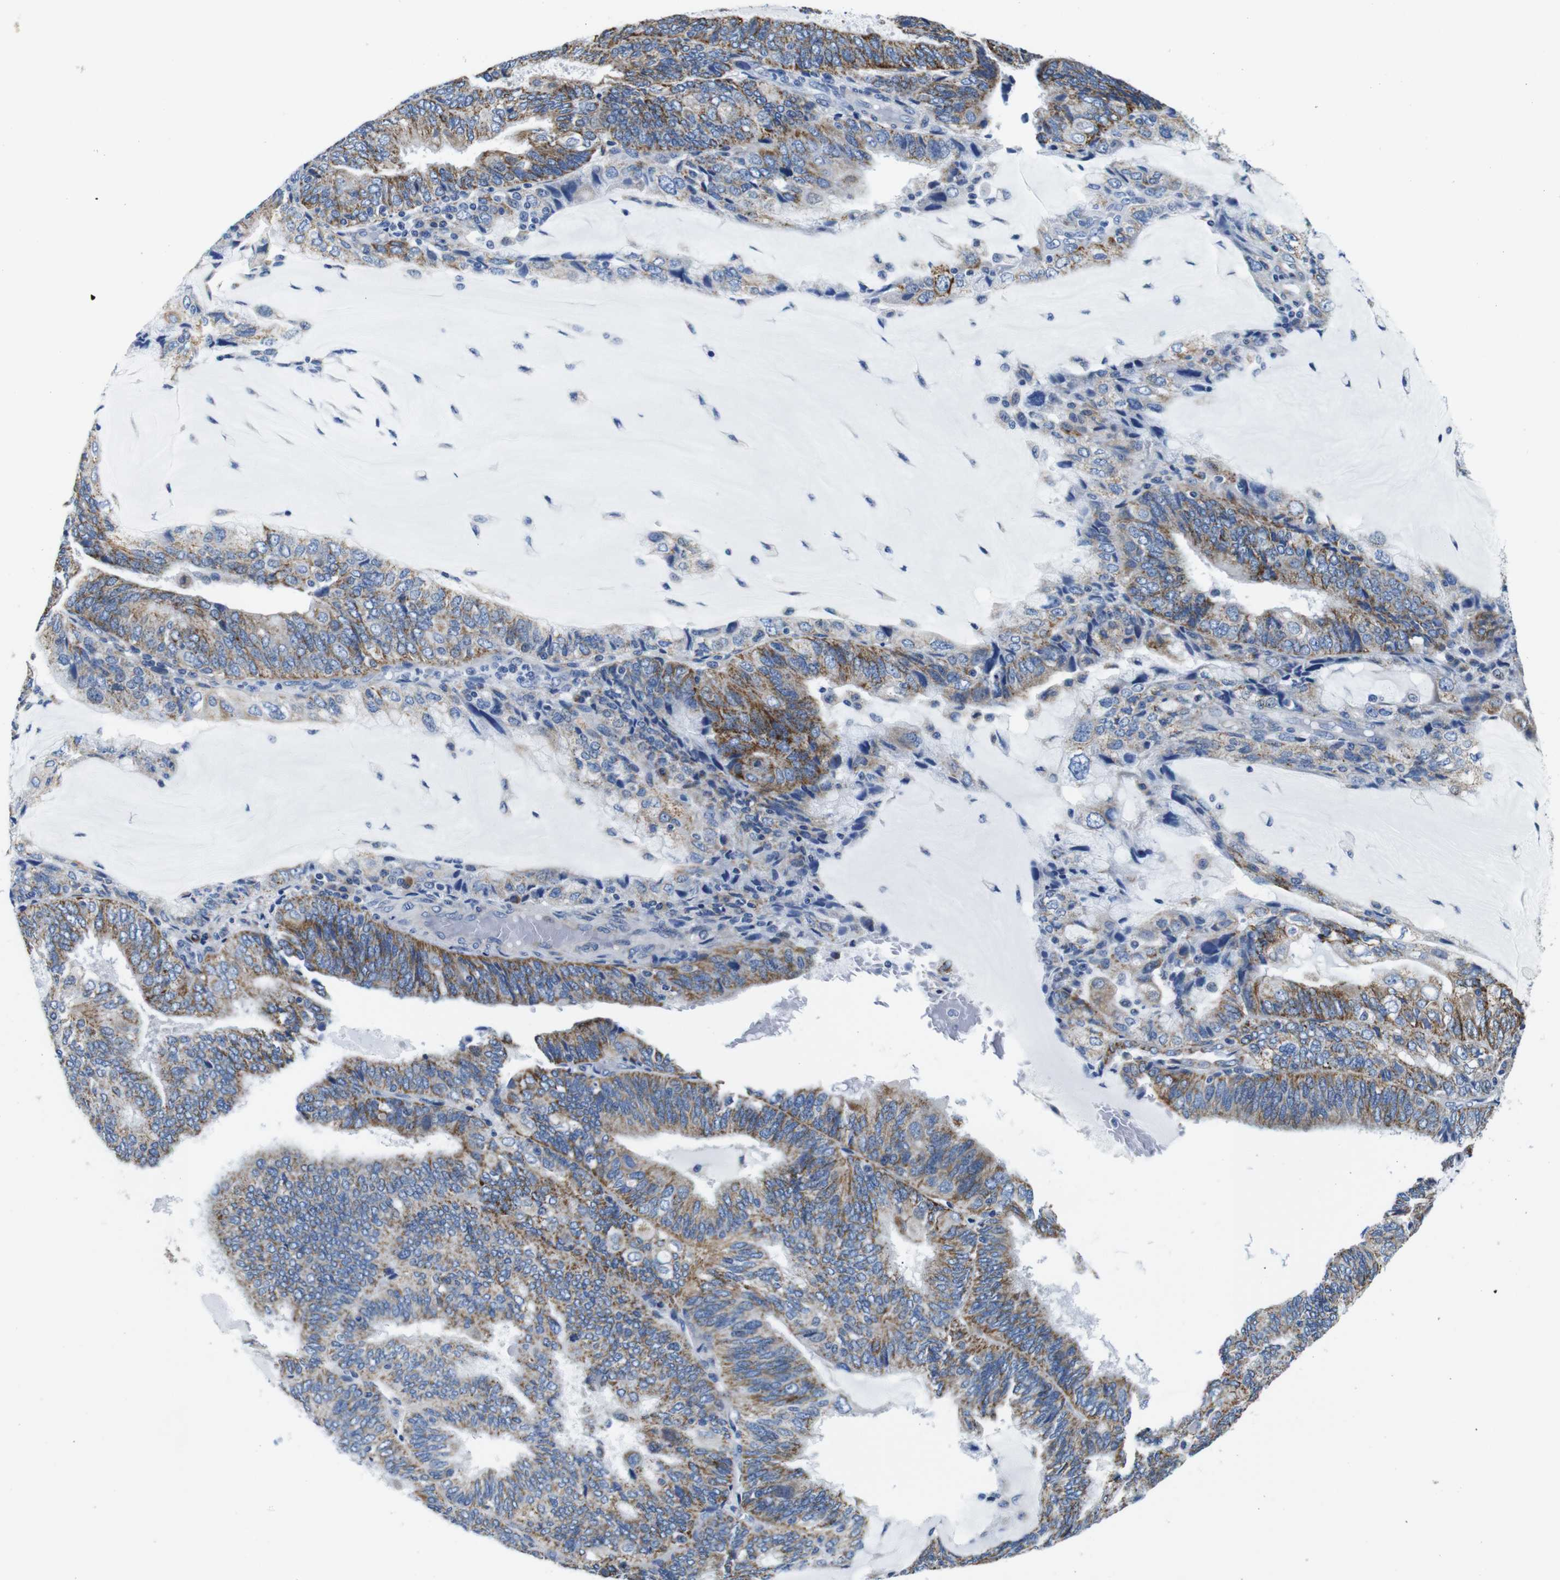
{"staining": {"intensity": "moderate", "quantity": ">75%", "location": "cytoplasmic/membranous"}, "tissue": "endometrial cancer", "cell_type": "Tumor cells", "image_type": "cancer", "snomed": [{"axis": "morphology", "description": "Adenocarcinoma, NOS"}, {"axis": "topography", "description": "Endometrium"}], "caption": "Human adenocarcinoma (endometrial) stained with a brown dye demonstrates moderate cytoplasmic/membranous positive staining in about >75% of tumor cells.", "gene": "SNX19", "patient": {"sex": "female", "age": 81}}